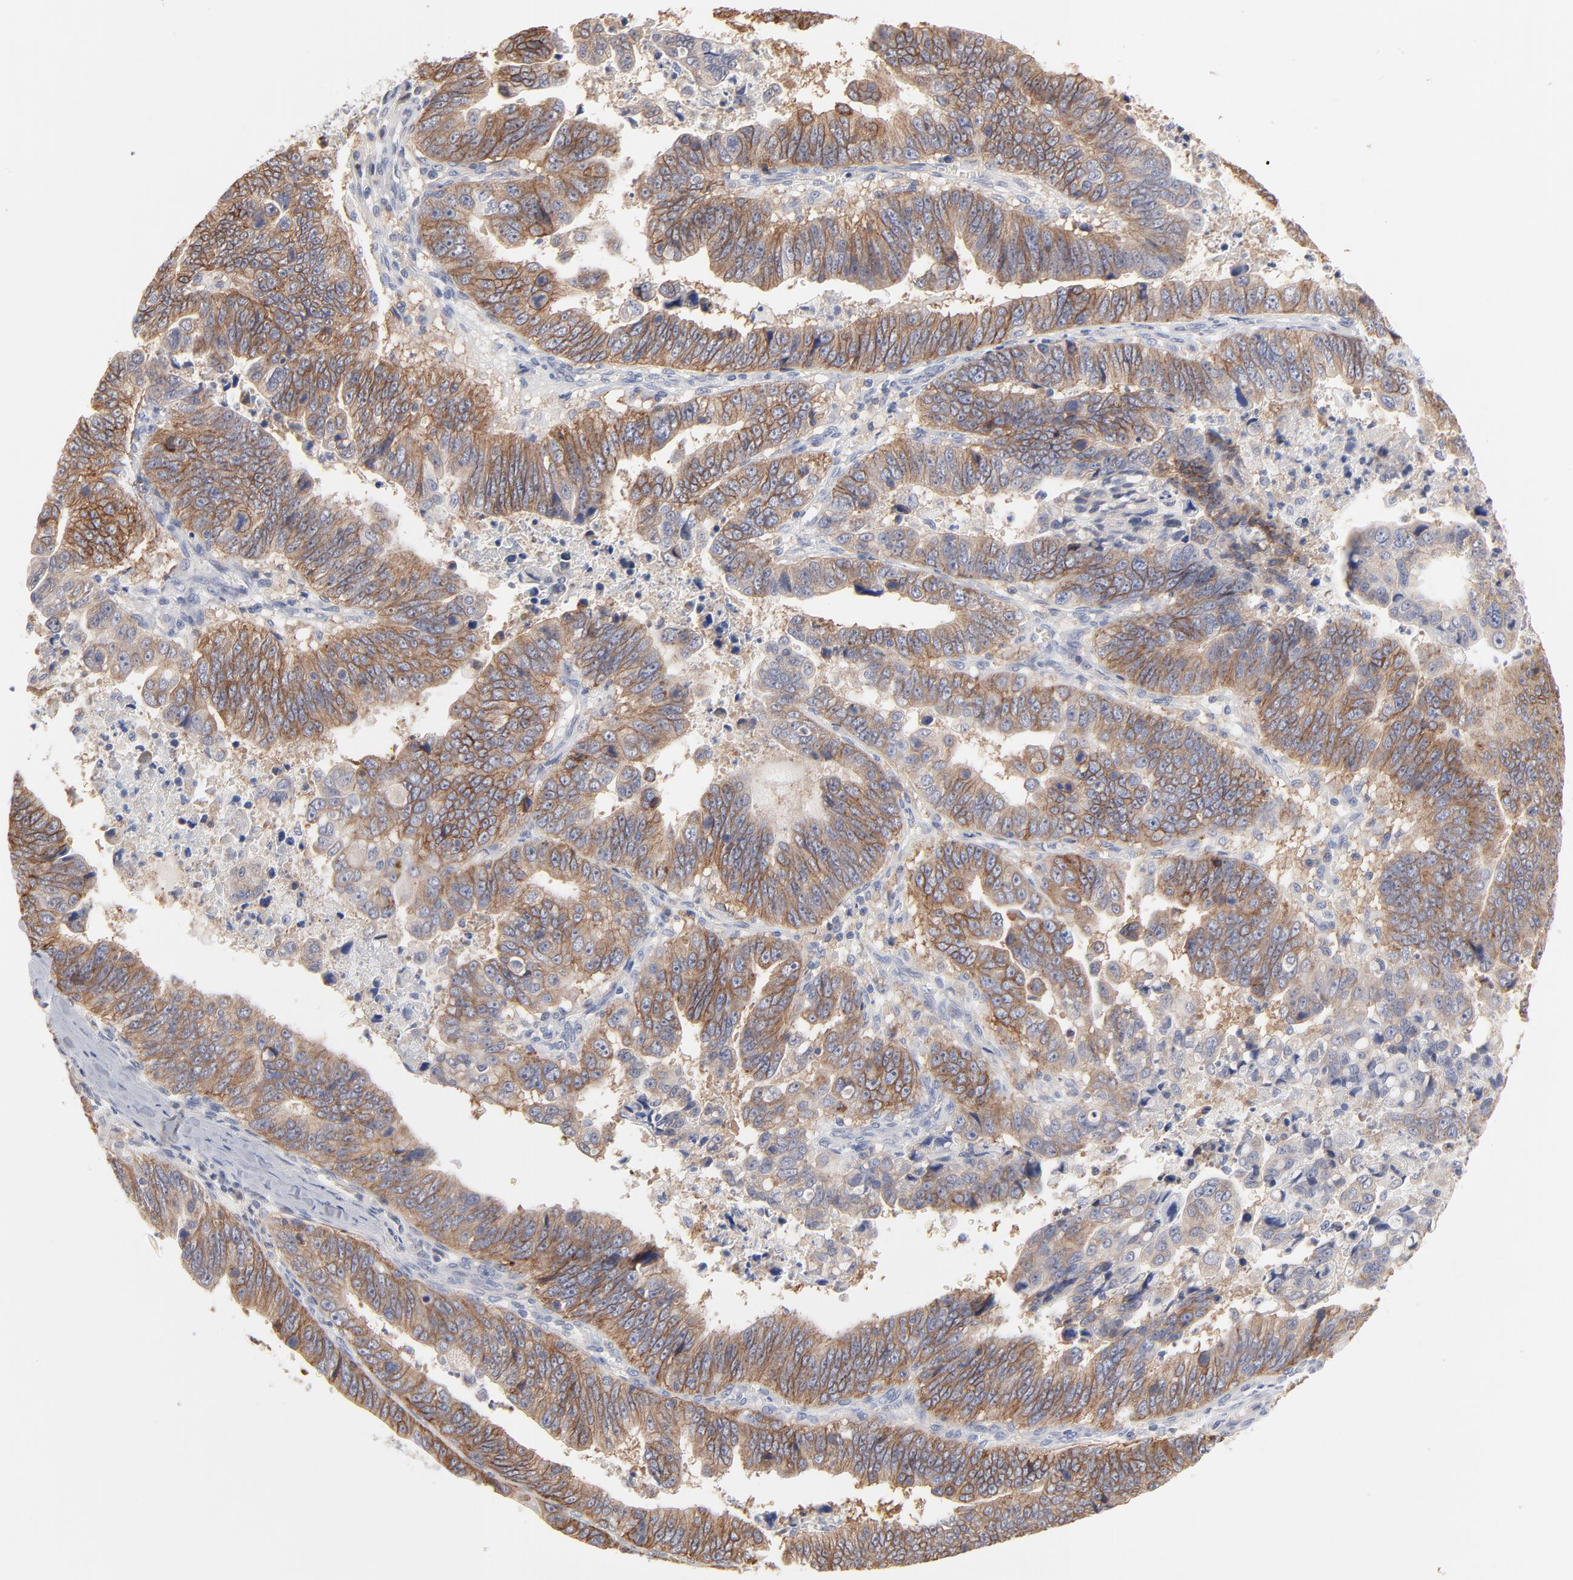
{"staining": {"intensity": "strong", "quantity": ">75%", "location": "cytoplasmic/membranous"}, "tissue": "stomach cancer", "cell_type": "Tumor cells", "image_type": "cancer", "snomed": [{"axis": "morphology", "description": "Adenocarcinoma, NOS"}, {"axis": "topography", "description": "Stomach, upper"}], "caption": "The micrograph shows staining of stomach adenocarcinoma, revealing strong cytoplasmic/membranous protein expression (brown color) within tumor cells. Using DAB (brown) and hematoxylin (blue) stains, captured at high magnification using brightfield microscopy.", "gene": "SLC16A1", "patient": {"sex": "female", "age": 50}}